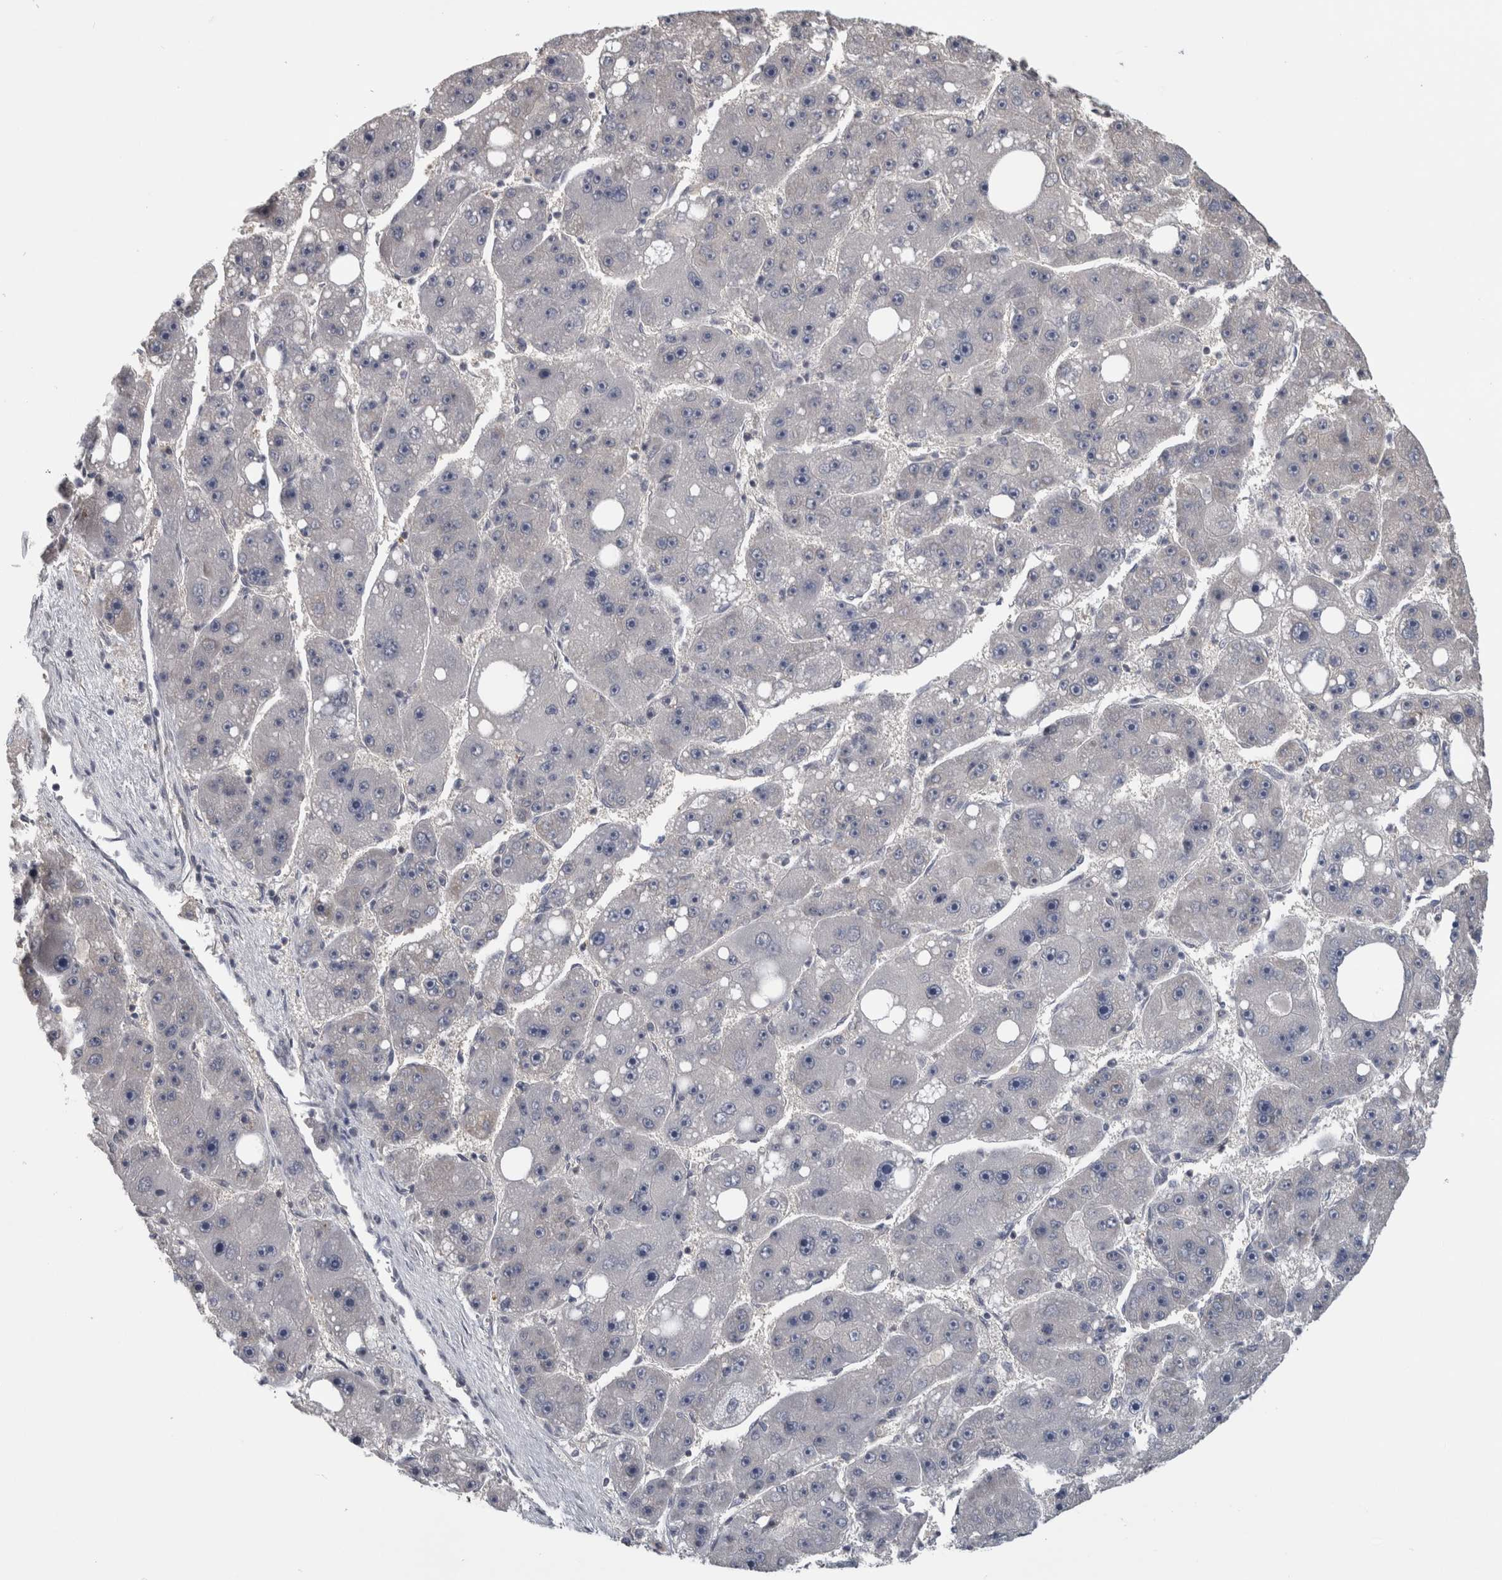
{"staining": {"intensity": "negative", "quantity": "none", "location": "none"}, "tissue": "liver cancer", "cell_type": "Tumor cells", "image_type": "cancer", "snomed": [{"axis": "morphology", "description": "Carcinoma, Hepatocellular, NOS"}, {"axis": "topography", "description": "Liver"}], "caption": "High power microscopy histopathology image of an IHC photomicrograph of liver hepatocellular carcinoma, revealing no significant expression in tumor cells.", "gene": "ATXN2", "patient": {"sex": "female", "age": 61}}